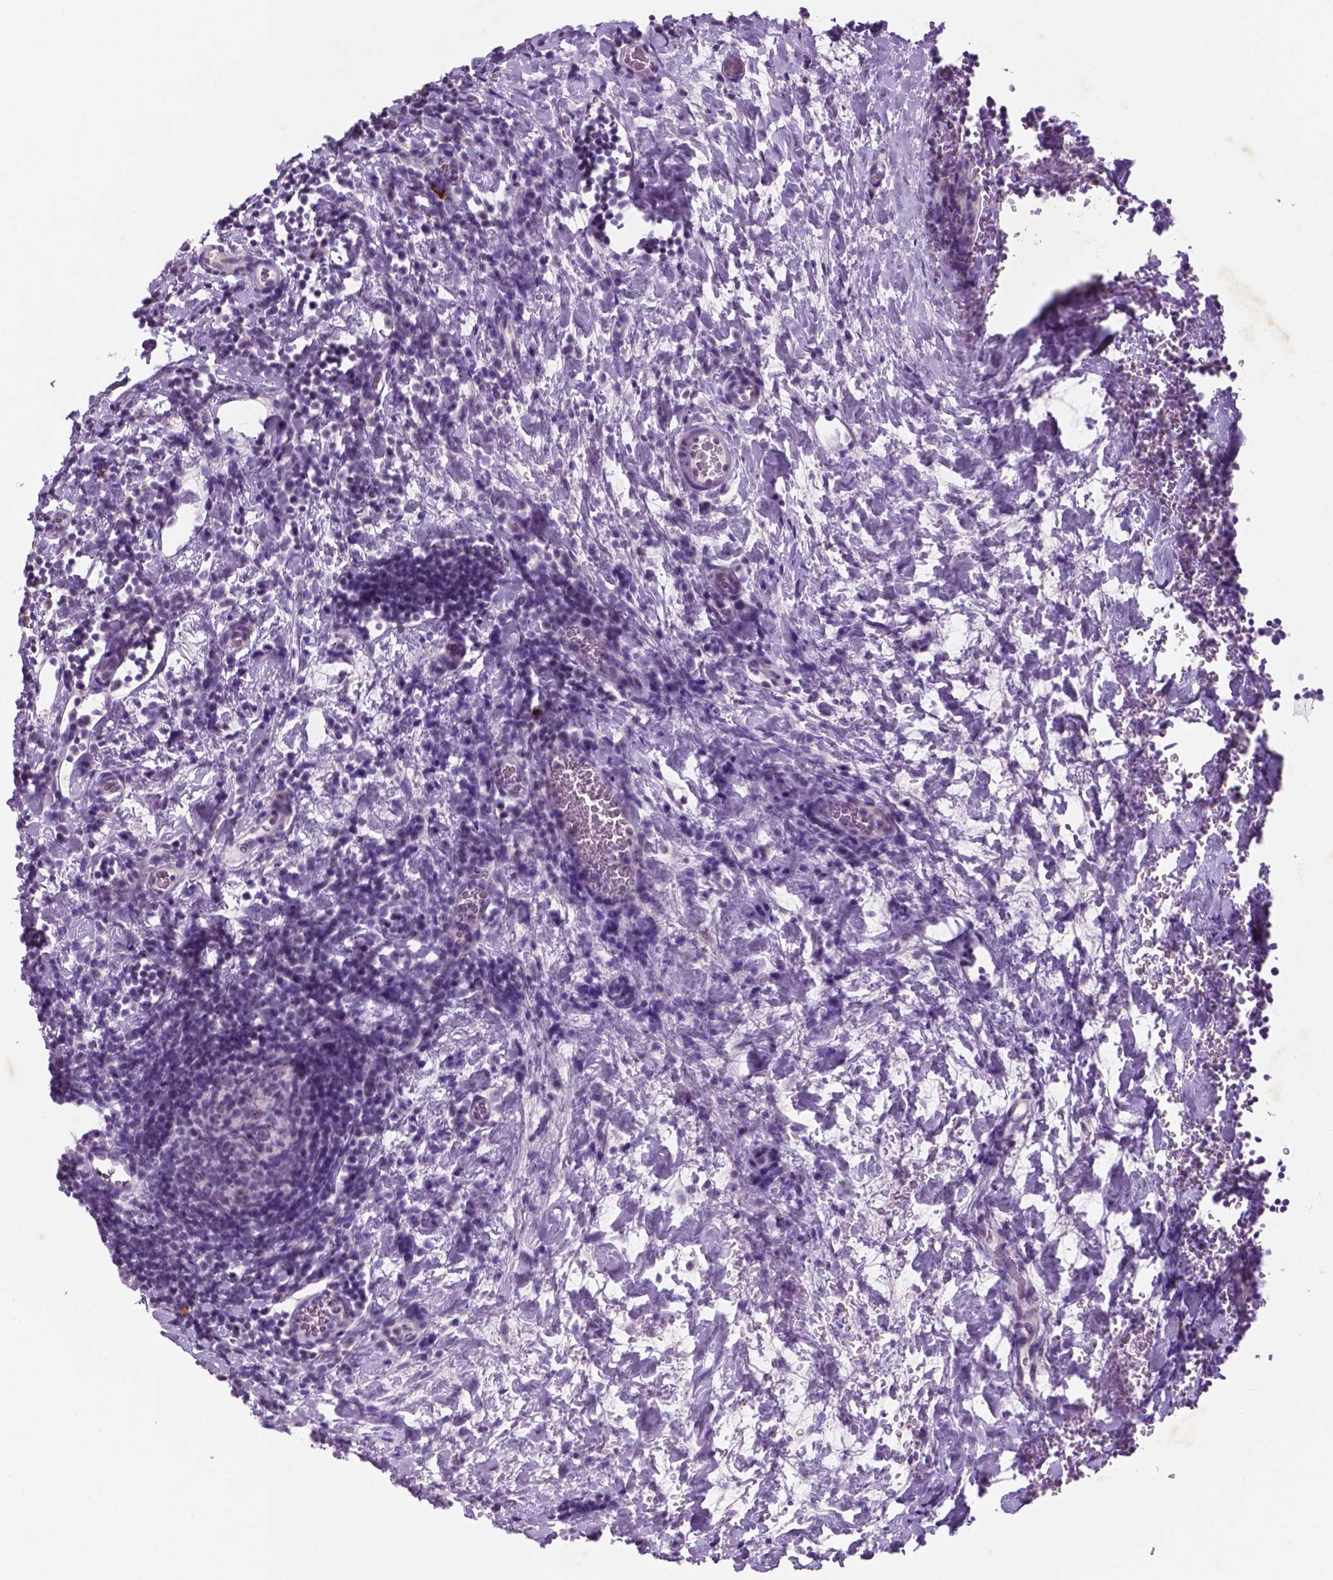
{"staining": {"intensity": "moderate", "quantity": "<25%", "location": "nuclear"}, "tissue": "tonsil", "cell_type": "Germinal center cells", "image_type": "normal", "snomed": [{"axis": "morphology", "description": "Normal tissue, NOS"}, {"axis": "topography", "description": "Tonsil"}], "caption": "Tonsil stained with a protein marker displays moderate staining in germinal center cells.", "gene": "C18orf21", "patient": {"sex": "male", "age": 17}}